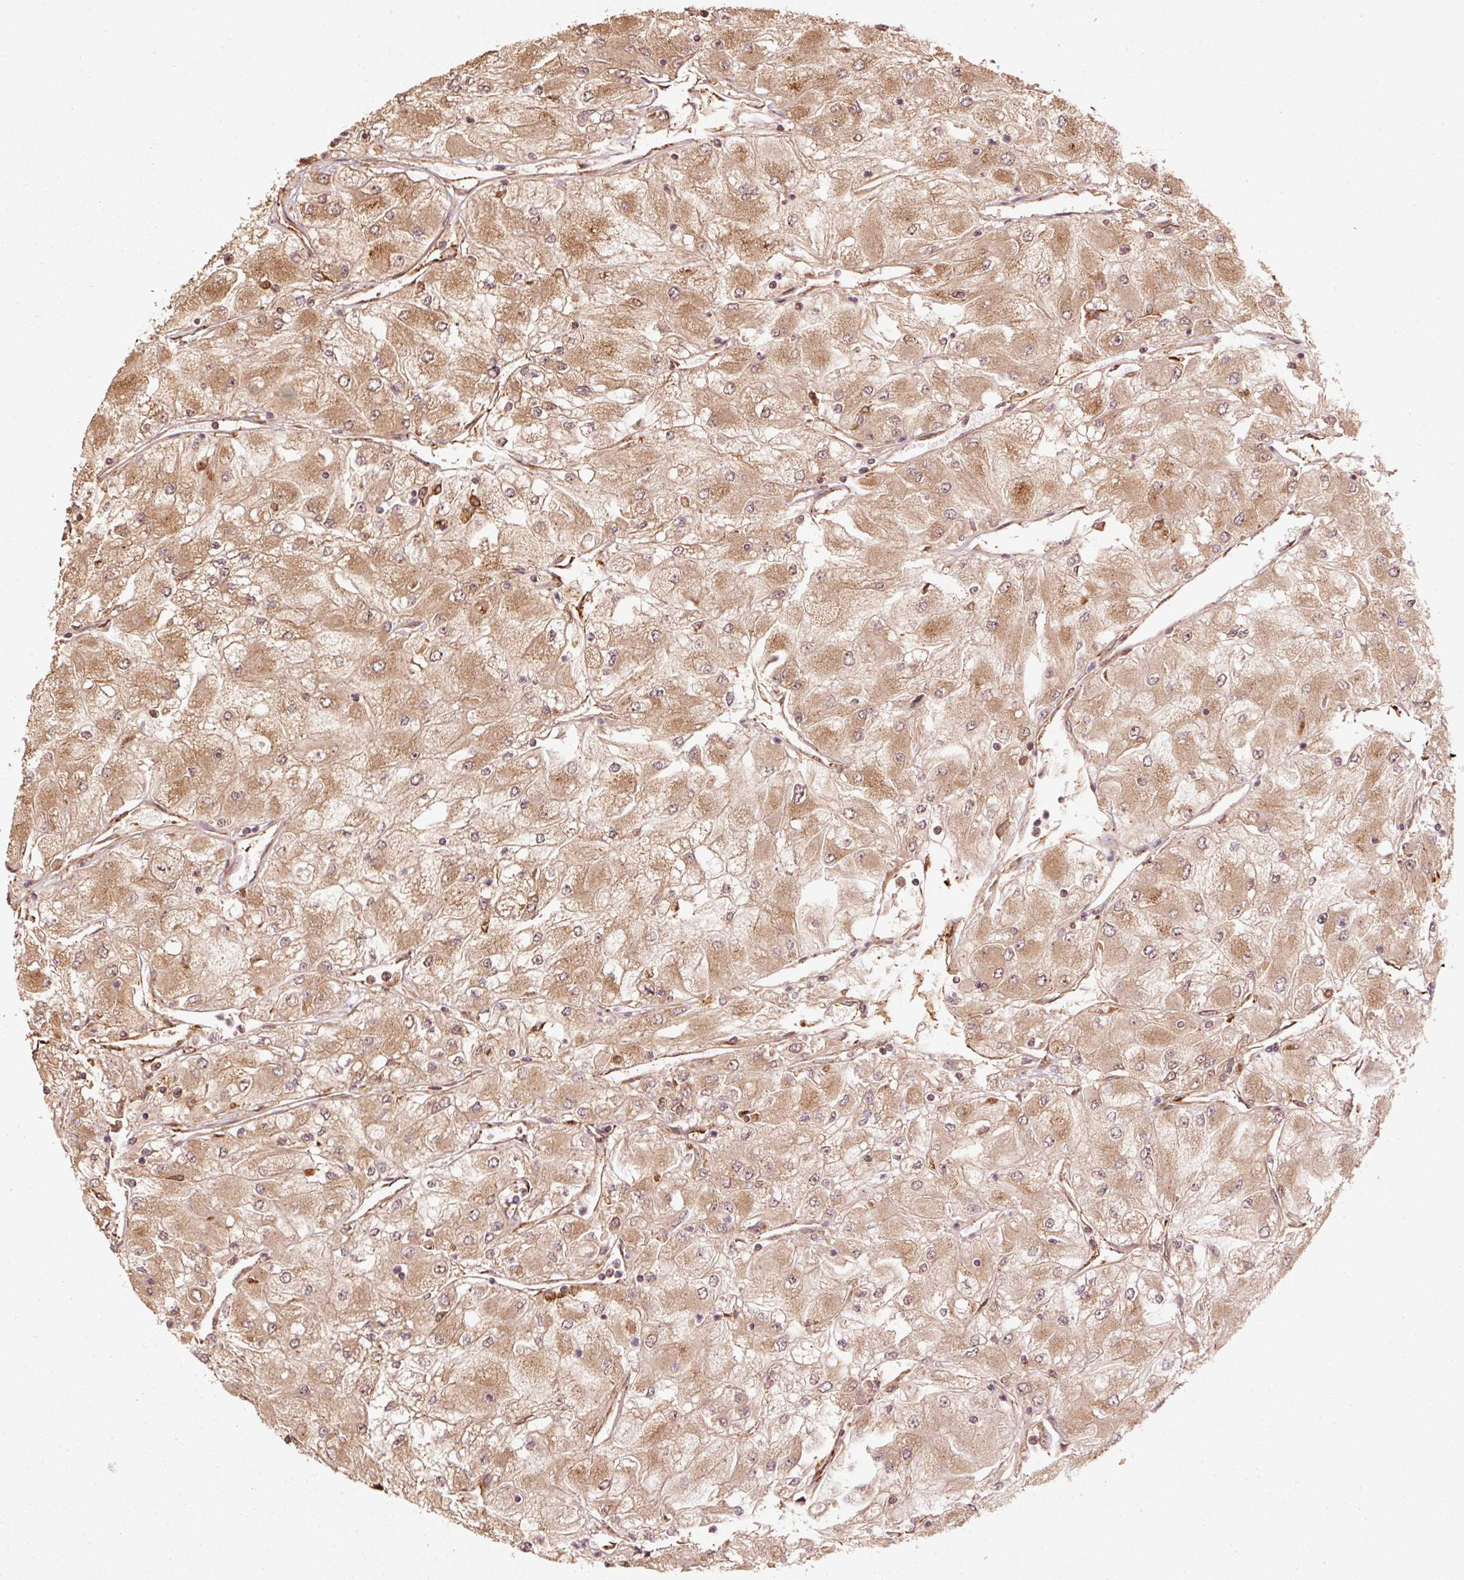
{"staining": {"intensity": "moderate", "quantity": ">75%", "location": "cytoplasmic/membranous"}, "tissue": "renal cancer", "cell_type": "Tumor cells", "image_type": "cancer", "snomed": [{"axis": "morphology", "description": "Adenocarcinoma, NOS"}, {"axis": "topography", "description": "Kidney"}], "caption": "Immunohistochemistry histopathology image of neoplastic tissue: adenocarcinoma (renal) stained using IHC demonstrates medium levels of moderate protein expression localized specifically in the cytoplasmic/membranous of tumor cells, appearing as a cytoplasmic/membranous brown color.", "gene": "MRPL16", "patient": {"sex": "male", "age": 80}}